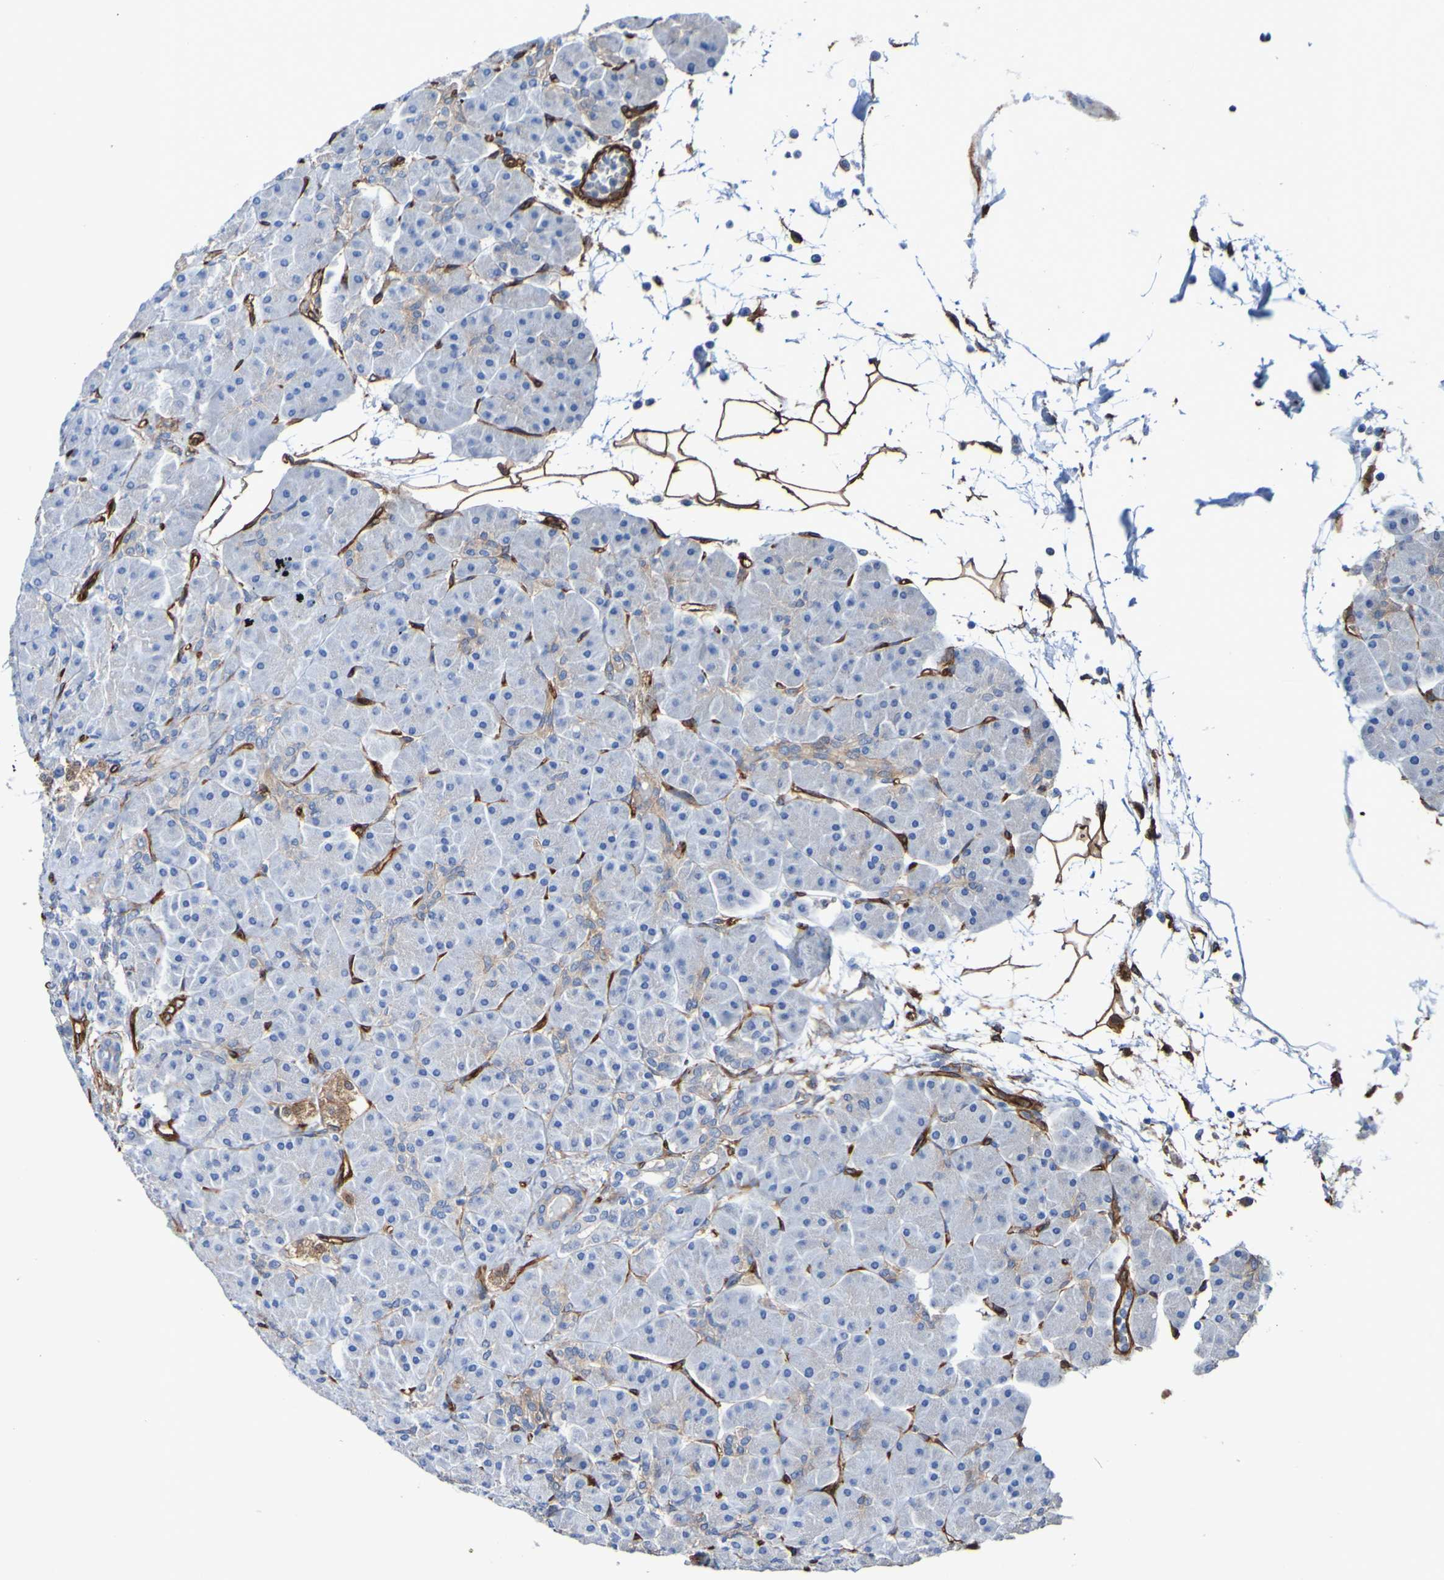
{"staining": {"intensity": "weak", "quantity": "<25%", "location": "cytoplasmic/membranous"}, "tissue": "pancreas", "cell_type": "Exocrine glandular cells", "image_type": "normal", "snomed": [{"axis": "morphology", "description": "Normal tissue, NOS"}, {"axis": "topography", "description": "Pancreas"}], "caption": "DAB (3,3'-diaminobenzidine) immunohistochemical staining of normal pancreas shows no significant expression in exocrine glandular cells. (DAB IHC, high magnification).", "gene": "ELMOD3", "patient": {"sex": "male", "age": 66}}